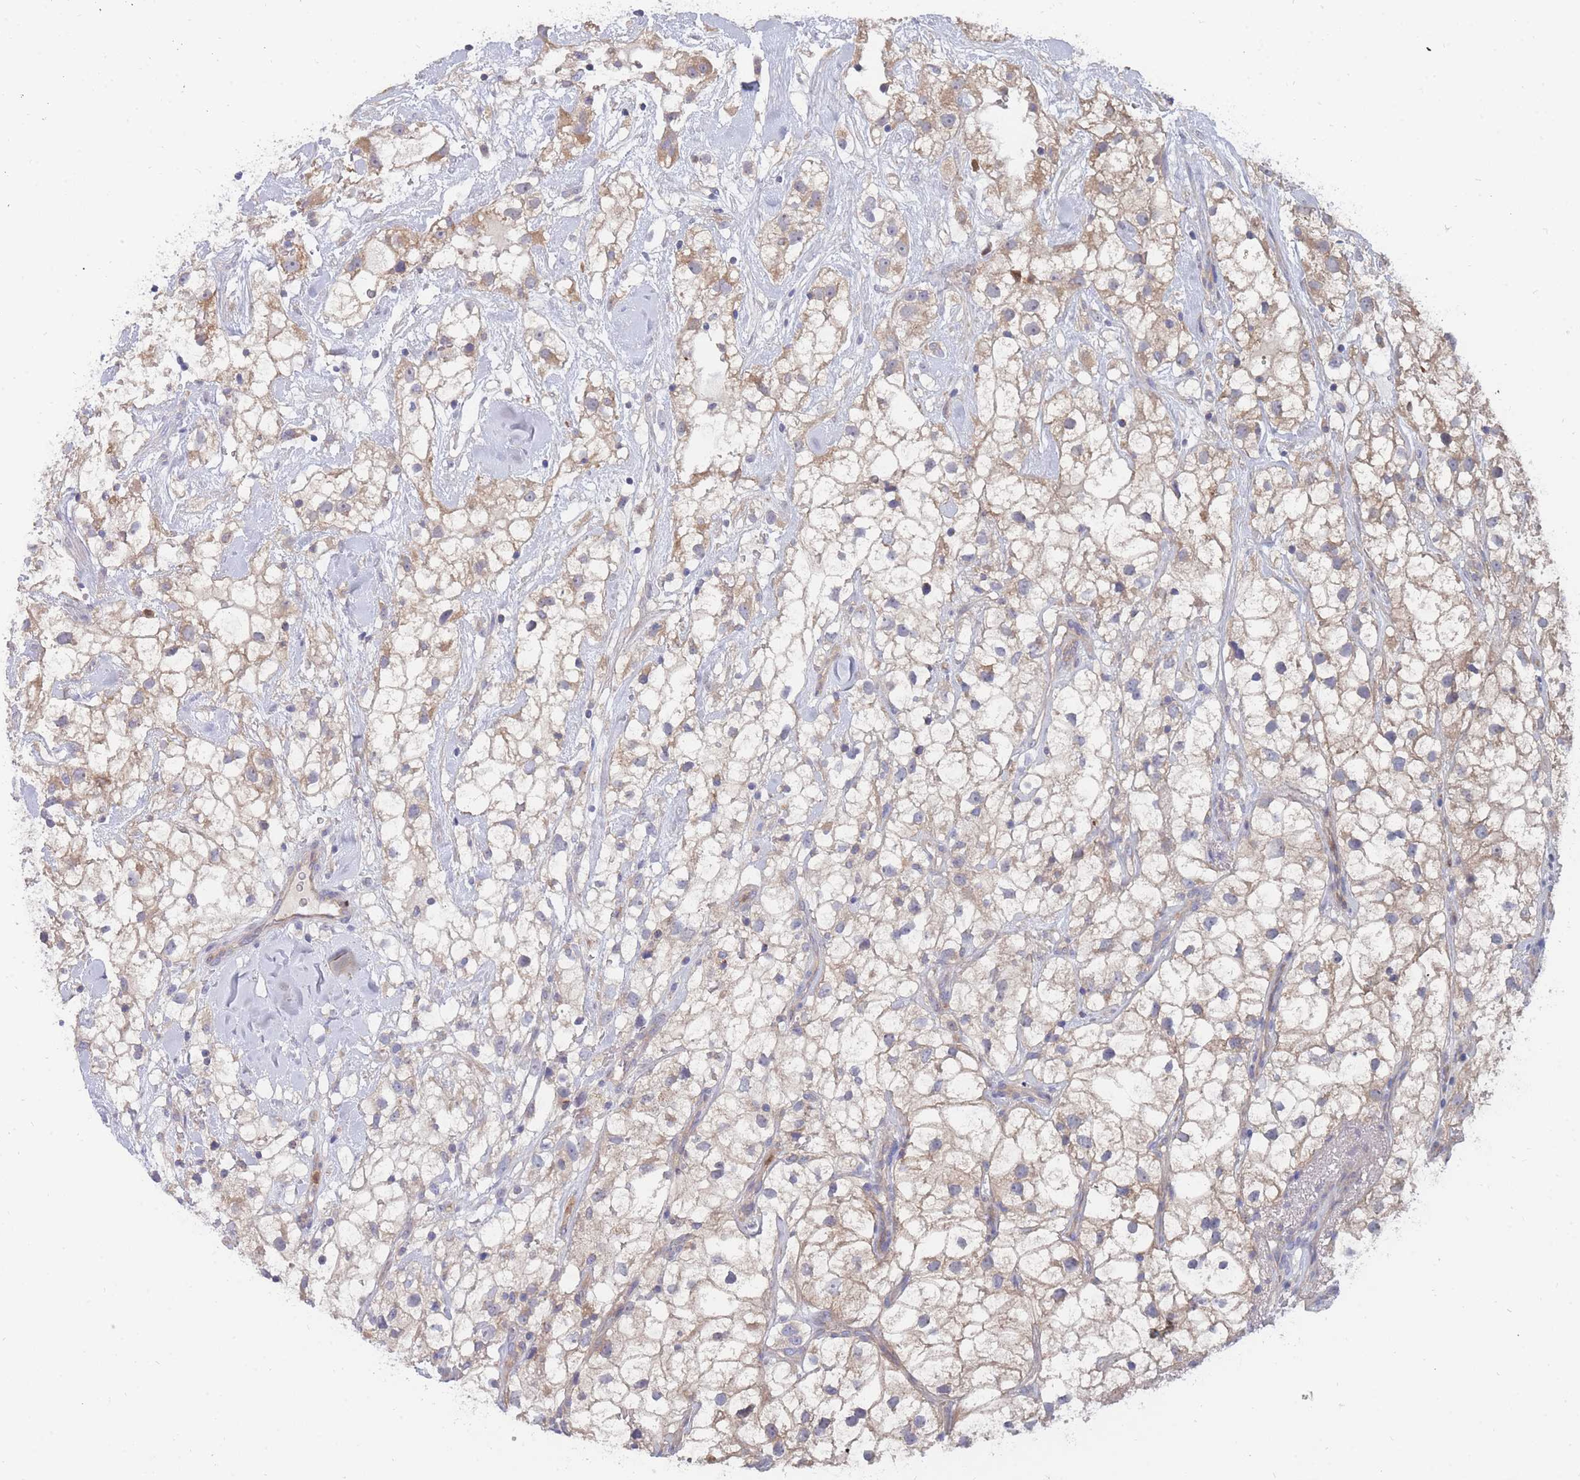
{"staining": {"intensity": "weak", "quantity": "25%-75%", "location": "cytoplasmic/membranous"}, "tissue": "renal cancer", "cell_type": "Tumor cells", "image_type": "cancer", "snomed": [{"axis": "morphology", "description": "Adenocarcinoma, NOS"}, {"axis": "topography", "description": "Kidney"}], "caption": "The immunohistochemical stain highlights weak cytoplasmic/membranous positivity in tumor cells of renal adenocarcinoma tissue. Using DAB (3,3'-diaminobenzidine) (brown) and hematoxylin (blue) stains, captured at high magnification using brightfield microscopy.", "gene": "NUB1", "patient": {"sex": "male", "age": 59}}